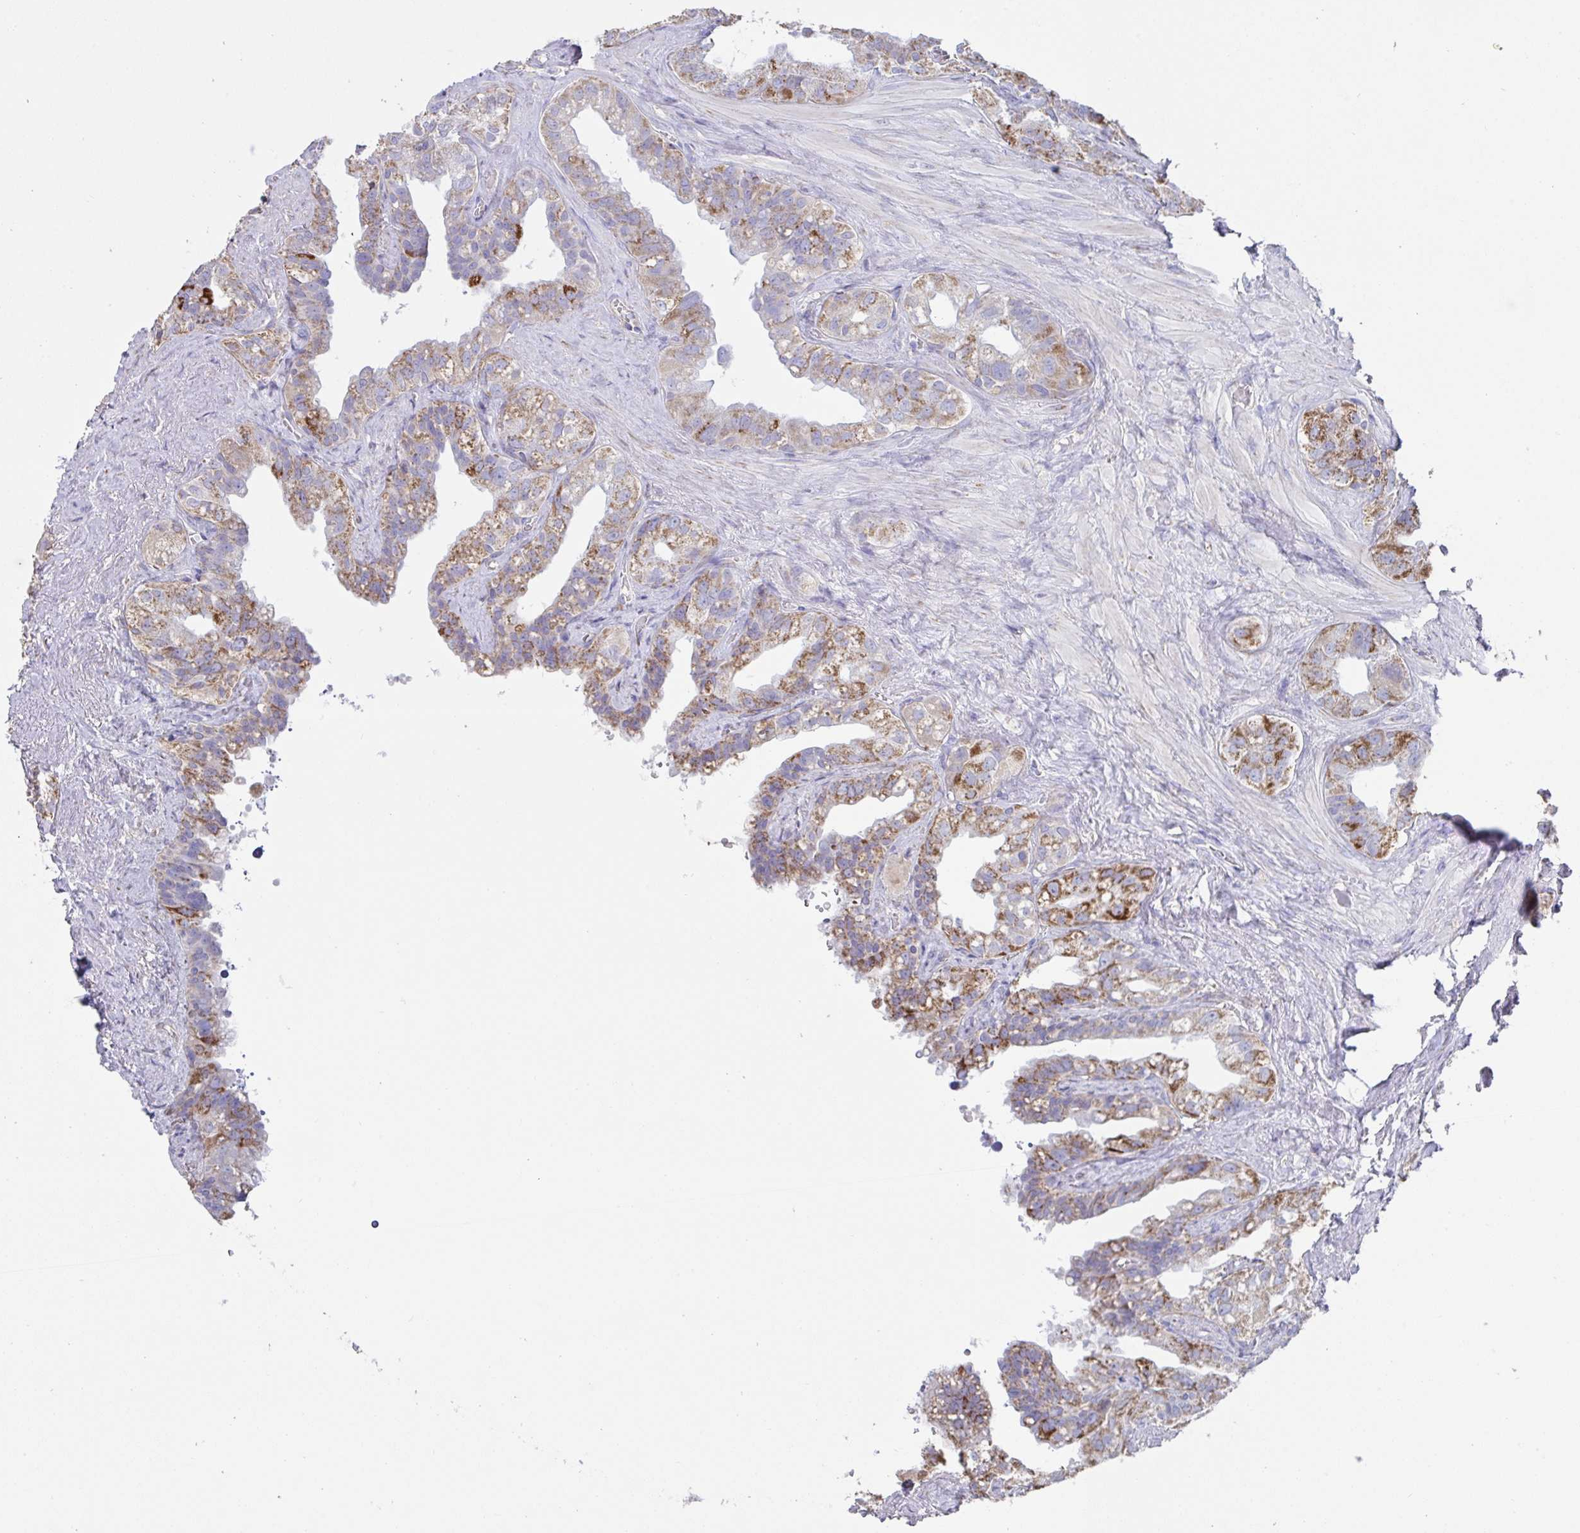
{"staining": {"intensity": "strong", "quantity": "25%-75%", "location": "cytoplasmic/membranous"}, "tissue": "seminal vesicle", "cell_type": "Glandular cells", "image_type": "normal", "snomed": [{"axis": "morphology", "description": "Normal tissue, NOS"}, {"axis": "topography", "description": "Seminal veicle"}, {"axis": "topography", "description": "Peripheral nerve tissue"}], "caption": "Seminal vesicle was stained to show a protein in brown. There is high levels of strong cytoplasmic/membranous staining in about 25%-75% of glandular cells. Ihc stains the protein in brown and the nuclei are stained blue.", "gene": "DOK7", "patient": {"sex": "male", "age": 76}}